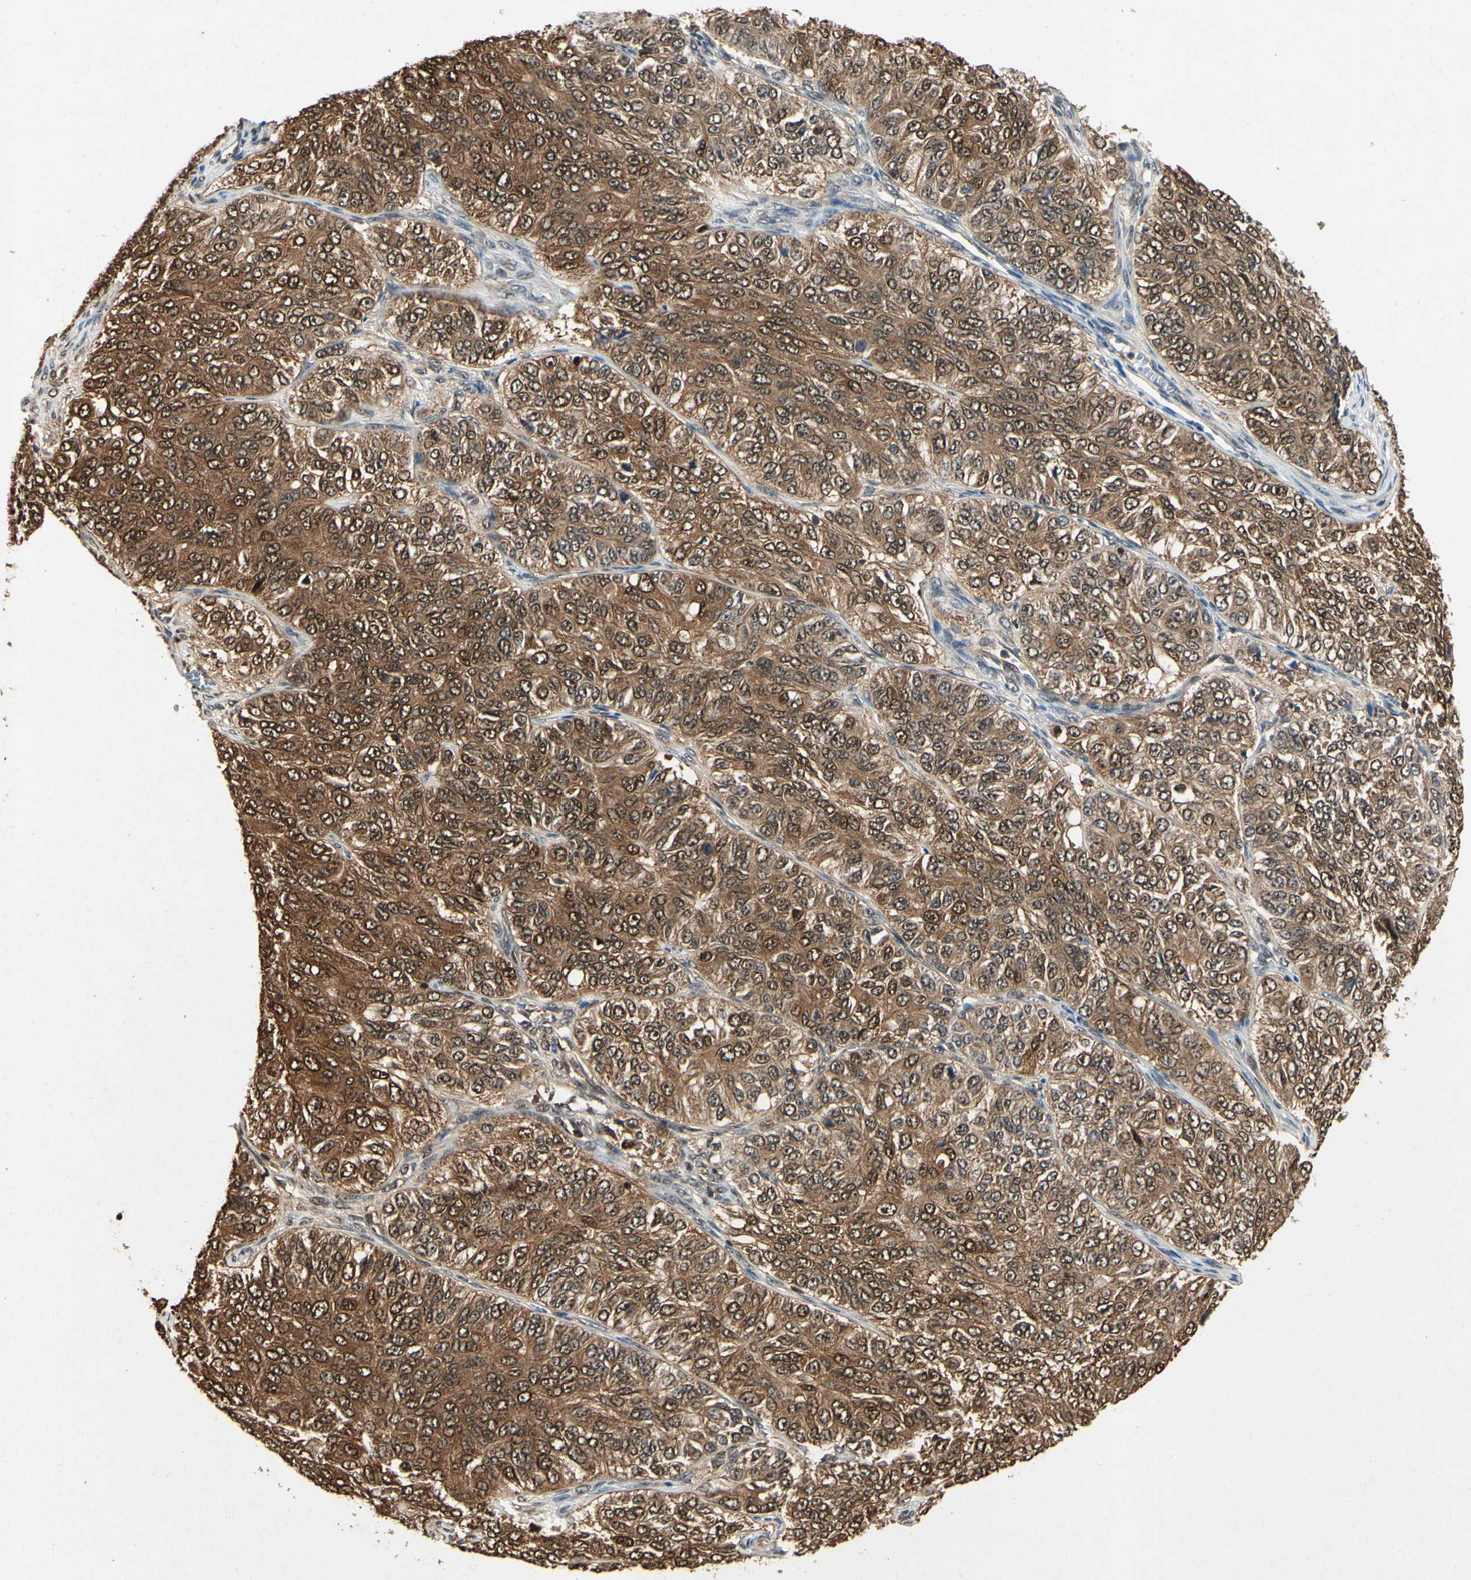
{"staining": {"intensity": "moderate", "quantity": ">75%", "location": "cytoplasmic/membranous"}, "tissue": "ovarian cancer", "cell_type": "Tumor cells", "image_type": "cancer", "snomed": [{"axis": "morphology", "description": "Carcinoma, endometroid"}, {"axis": "topography", "description": "Ovary"}], "caption": "The photomicrograph displays staining of ovarian cancer, revealing moderate cytoplasmic/membranous protein staining (brown color) within tumor cells.", "gene": "YWHAQ", "patient": {"sex": "female", "age": 51}}